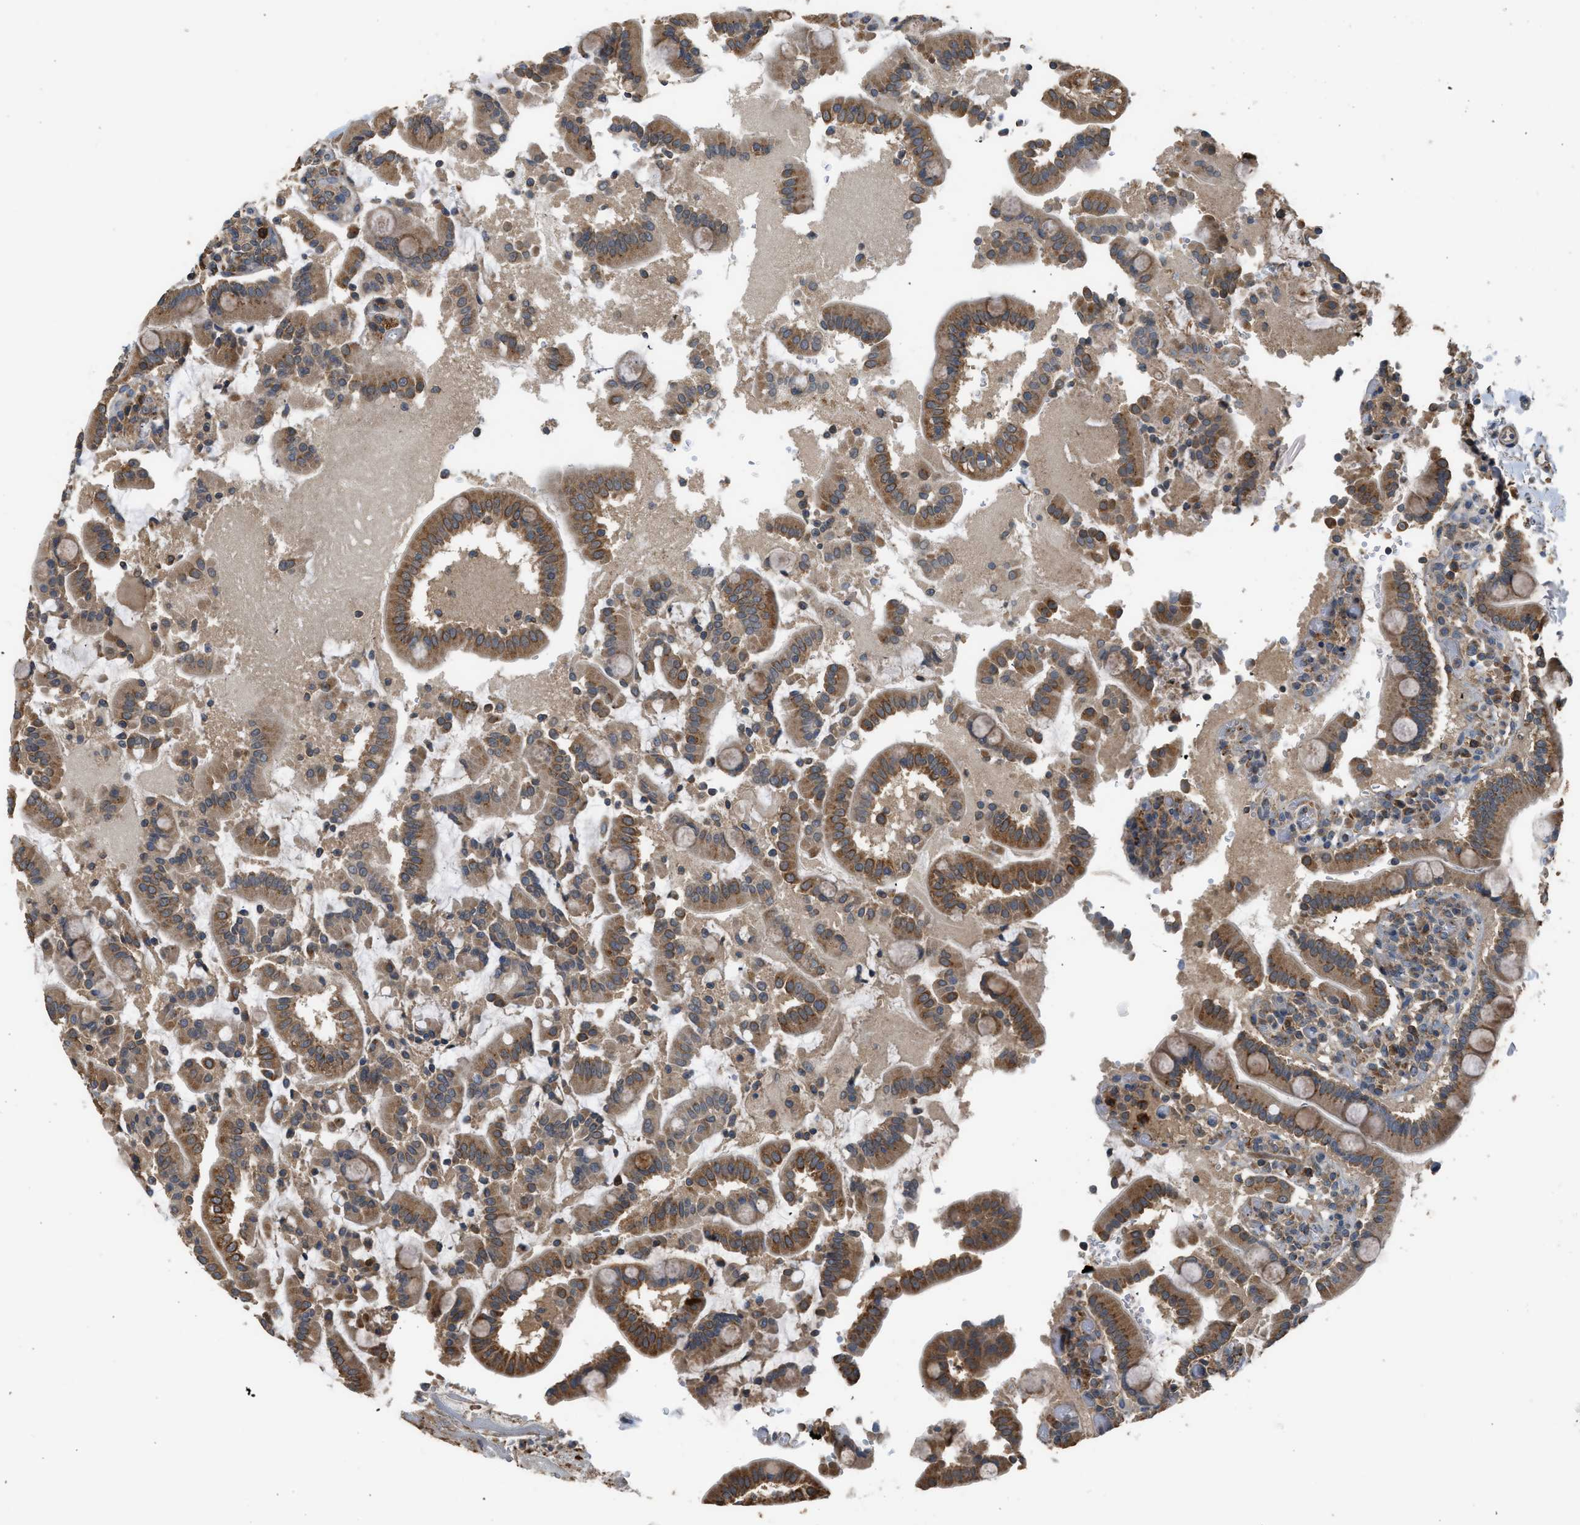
{"staining": {"intensity": "strong", "quantity": ">75%", "location": "cytoplasmic/membranous"}, "tissue": "duodenum", "cell_type": "Glandular cells", "image_type": "normal", "snomed": [{"axis": "morphology", "description": "Normal tissue, NOS"}, {"axis": "topography", "description": "Small intestine, NOS"}], "caption": "IHC staining of benign duodenum, which exhibits high levels of strong cytoplasmic/membranous staining in approximately >75% of glandular cells indicating strong cytoplasmic/membranous protein staining. The staining was performed using DAB (3,3'-diaminobenzidine) (brown) for protein detection and nuclei were counterstained in hematoxylin (blue).", "gene": "STARD3", "patient": {"sex": "female", "age": 71}}